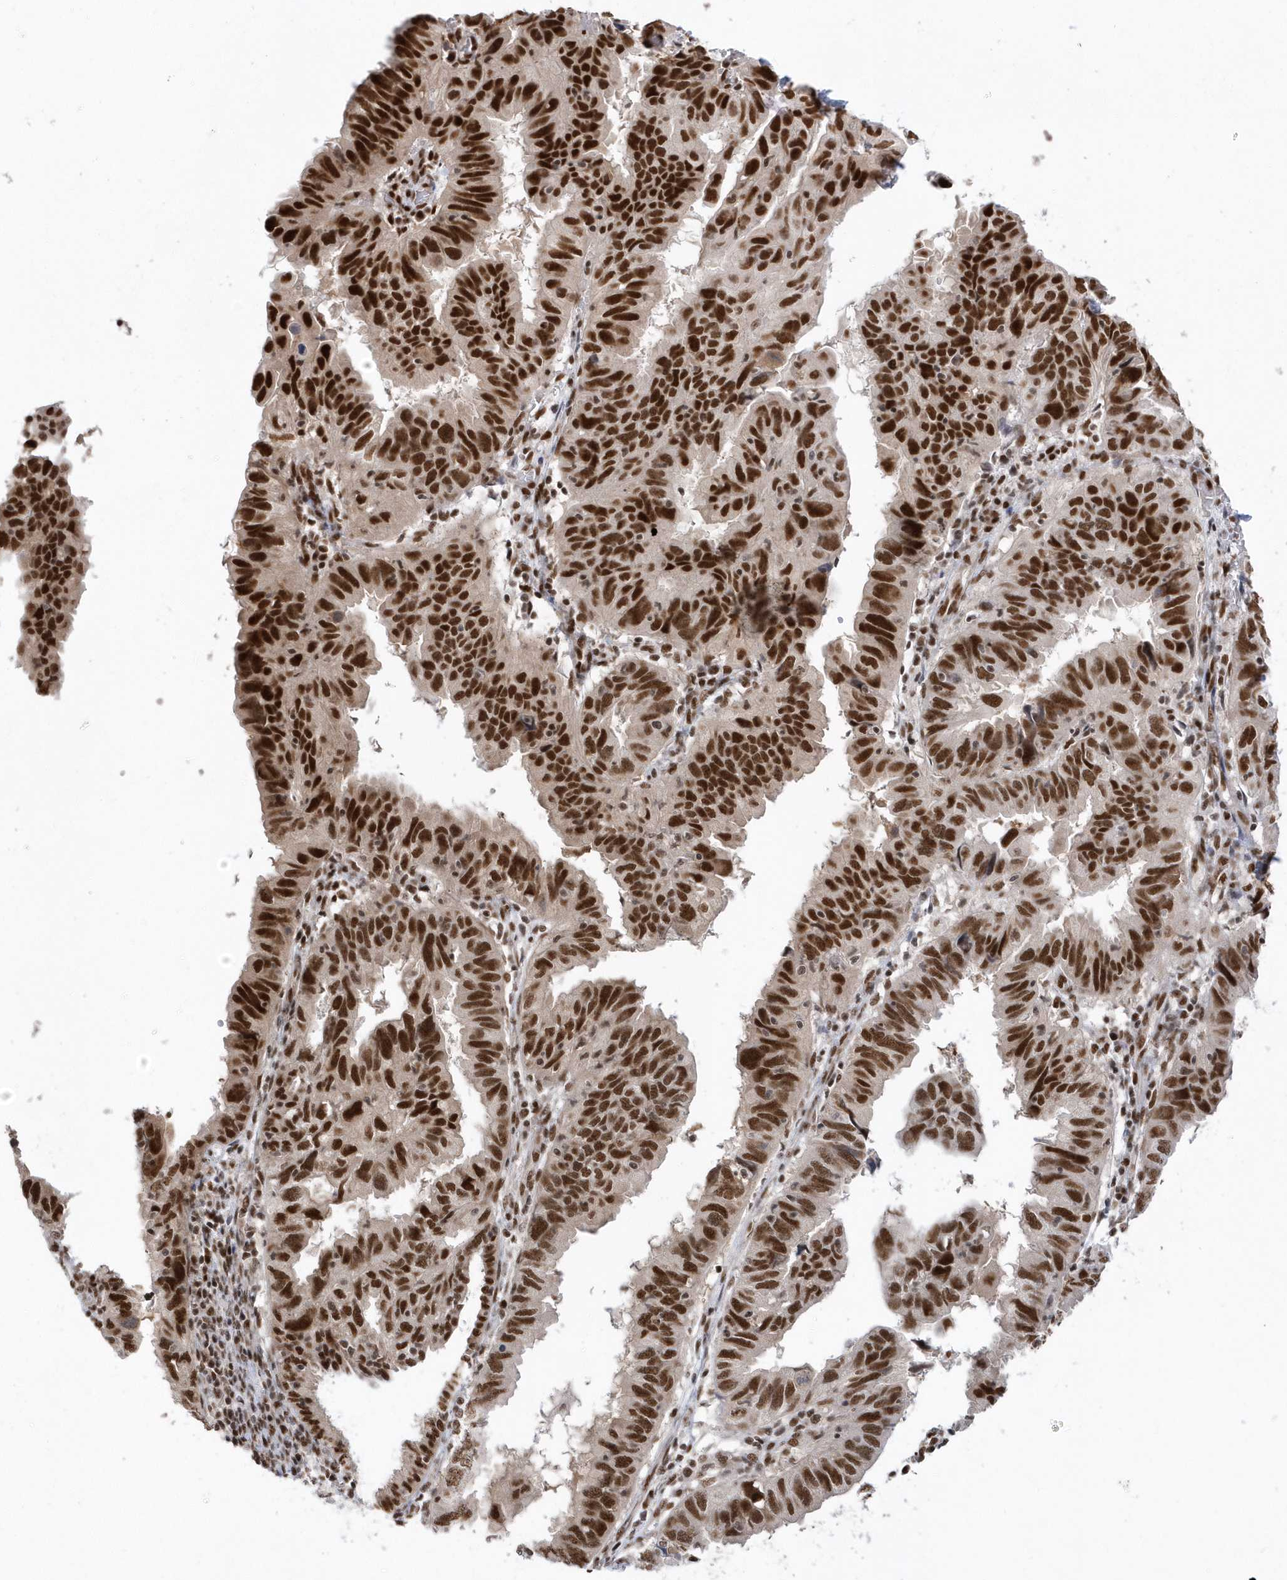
{"staining": {"intensity": "strong", "quantity": ">75%", "location": "nuclear"}, "tissue": "endometrial cancer", "cell_type": "Tumor cells", "image_type": "cancer", "snomed": [{"axis": "morphology", "description": "Adenocarcinoma, NOS"}, {"axis": "topography", "description": "Uterus"}], "caption": "Endometrial cancer was stained to show a protein in brown. There is high levels of strong nuclear expression in approximately >75% of tumor cells.", "gene": "SEPHS1", "patient": {"sex": "female", "age": 77}}